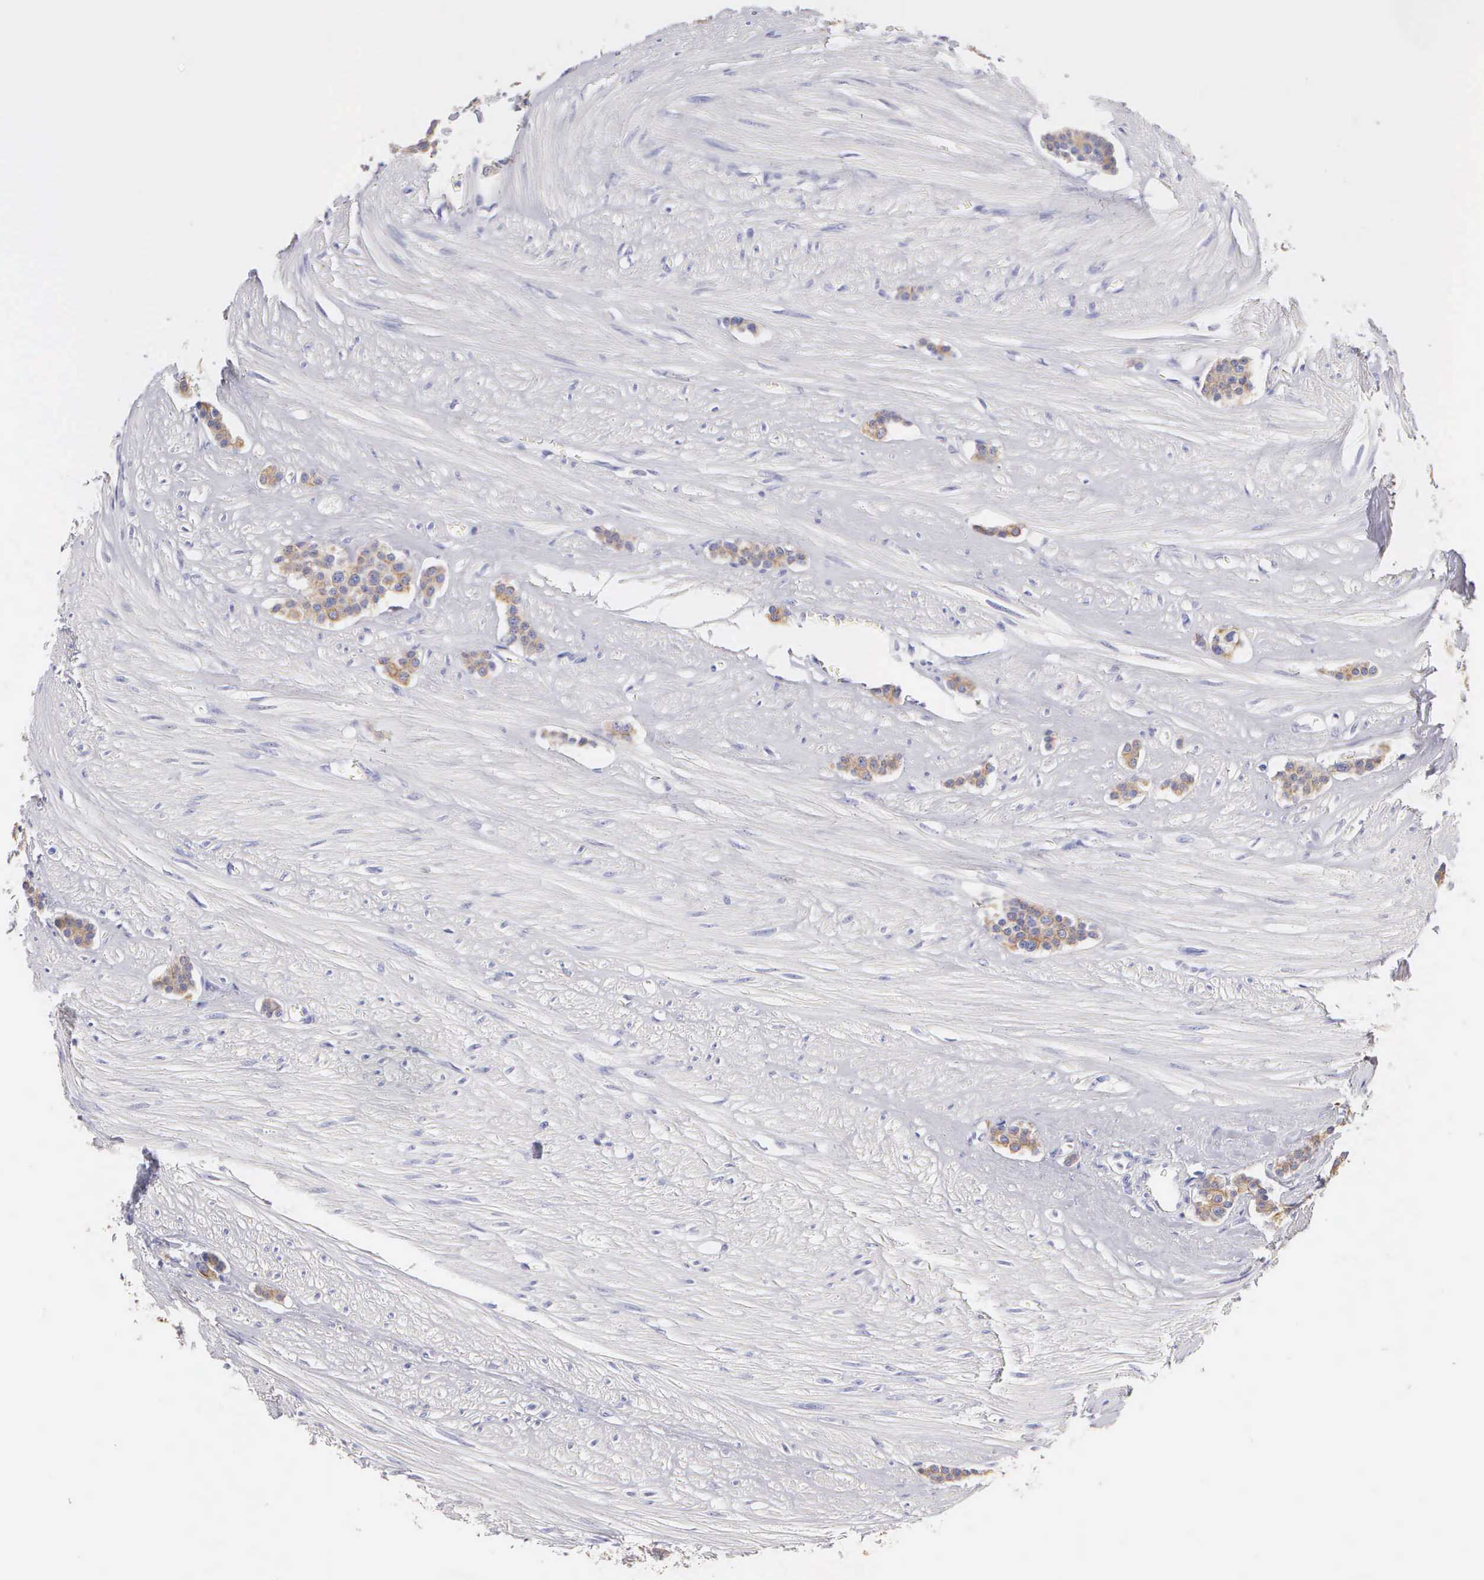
{"staining": {"intensity": "weak", "quantity": ">75%", "location": "cytoplasmic/membranous"}, "tissue": "carcinoid", "cell_type": "Tumor cells", "image_type": "cancer", "snomed": [{"axis": "morphology", "description": "Carcinoid, malignant, NOS"}, {"axis": "topography", "description": "Small intestine"}], "caption": "Human carcinoid stained for a protein (brown) reveals weak cytoplasmic/membranous positive expression in approximately >75% of tumor cells.", "gene": "KRT17", "patient": {"sex": "male", "age": 60}}